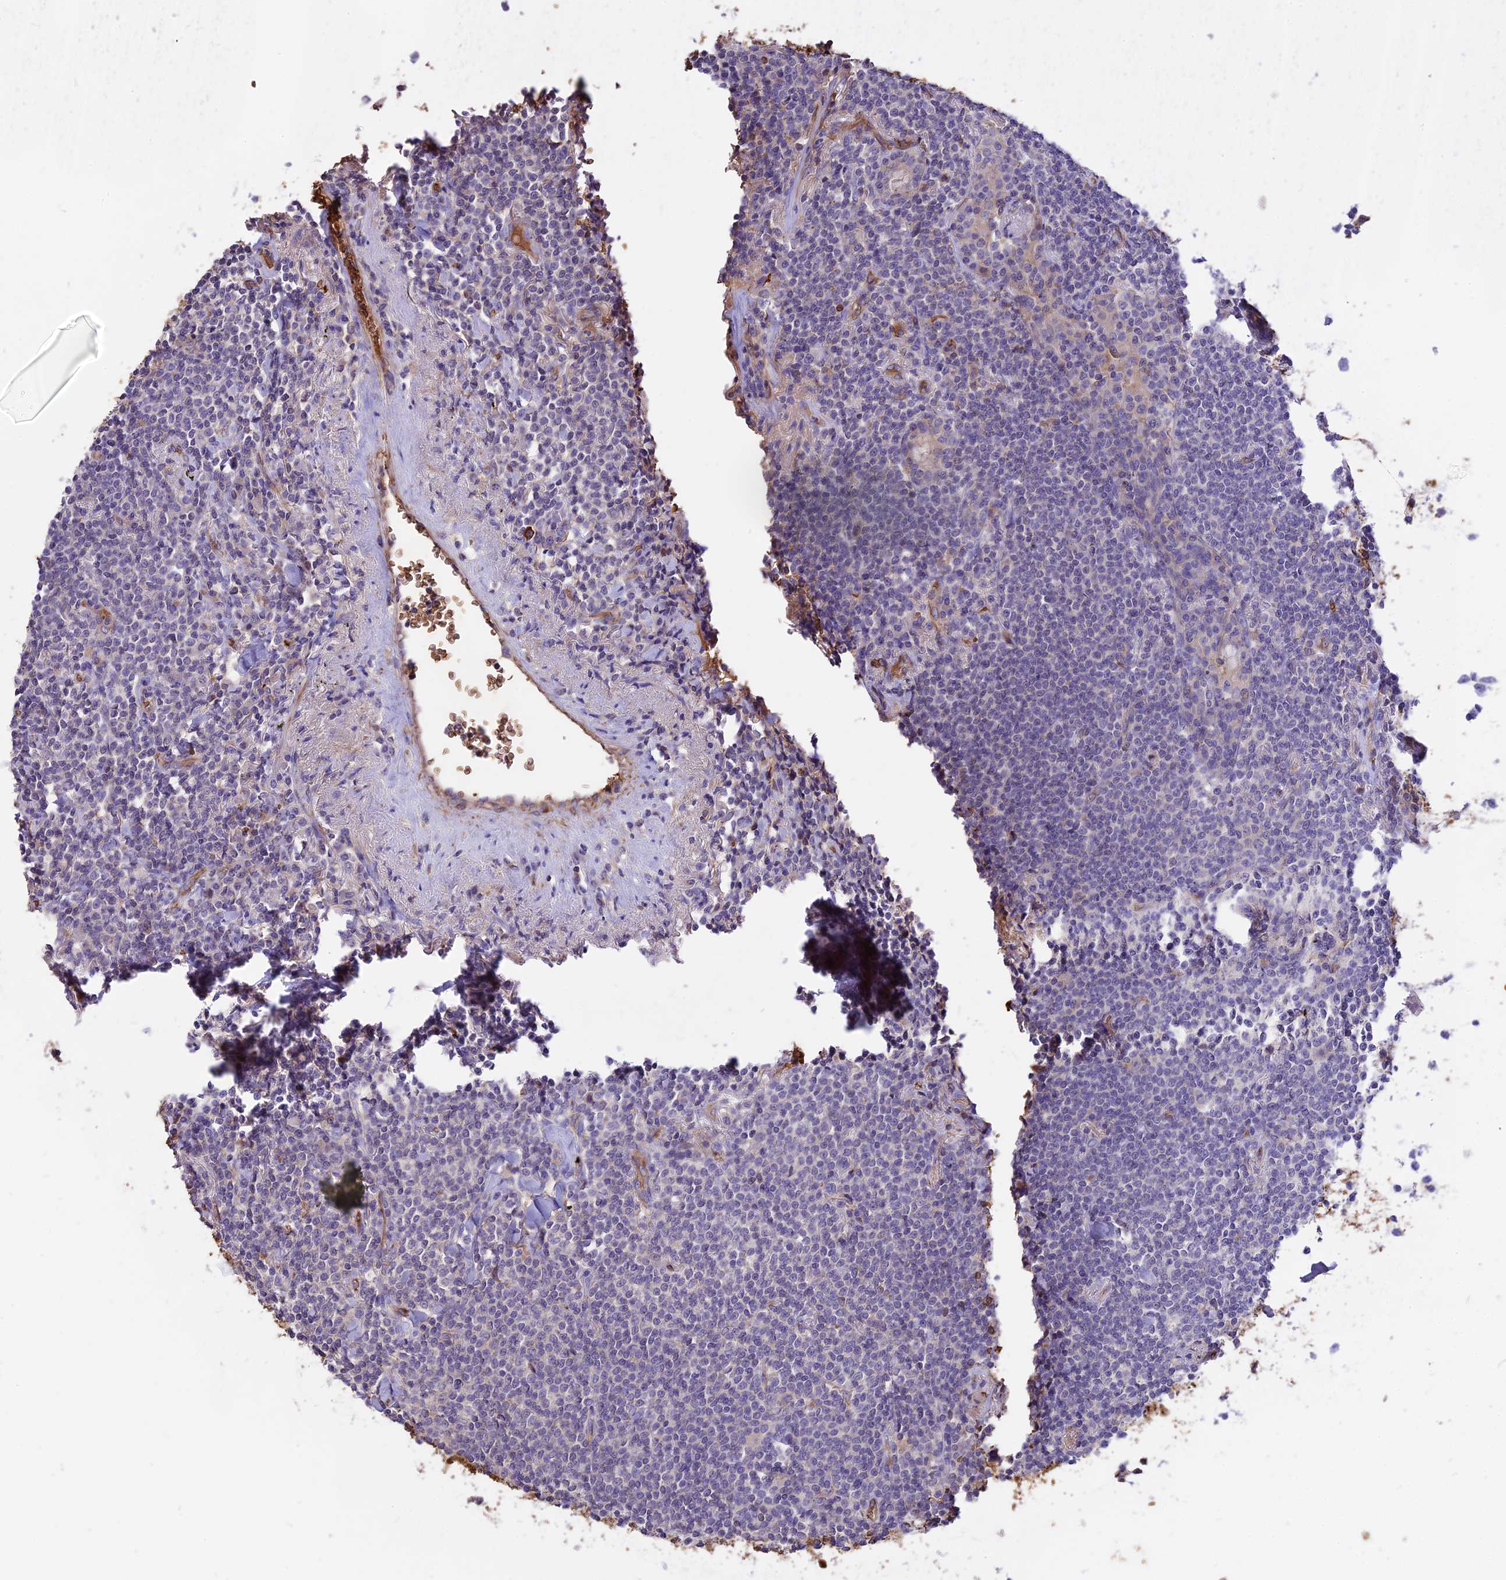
{"staining": {"intensity": "negative", "quantity": "none", "location": "none"}, "tissue": "lymphoma", "cell_type": "Tumor cells", "image_type": "cancer", "snomed": [{"axis": "morphology", "description": "Malignant lymphoma, non-Hodgkin's type, Low grade"}, {"axis": "topography", "description": "Lung"}], "caption": "This is an immunohistochemistry (IHC) histopathology image of human malignant lymphoma, non-Hodgkin's type (low-grade). There is no staining in tumor cells.", "gene": "TTC4", "patient": {"sex": "female", "age": 71}}